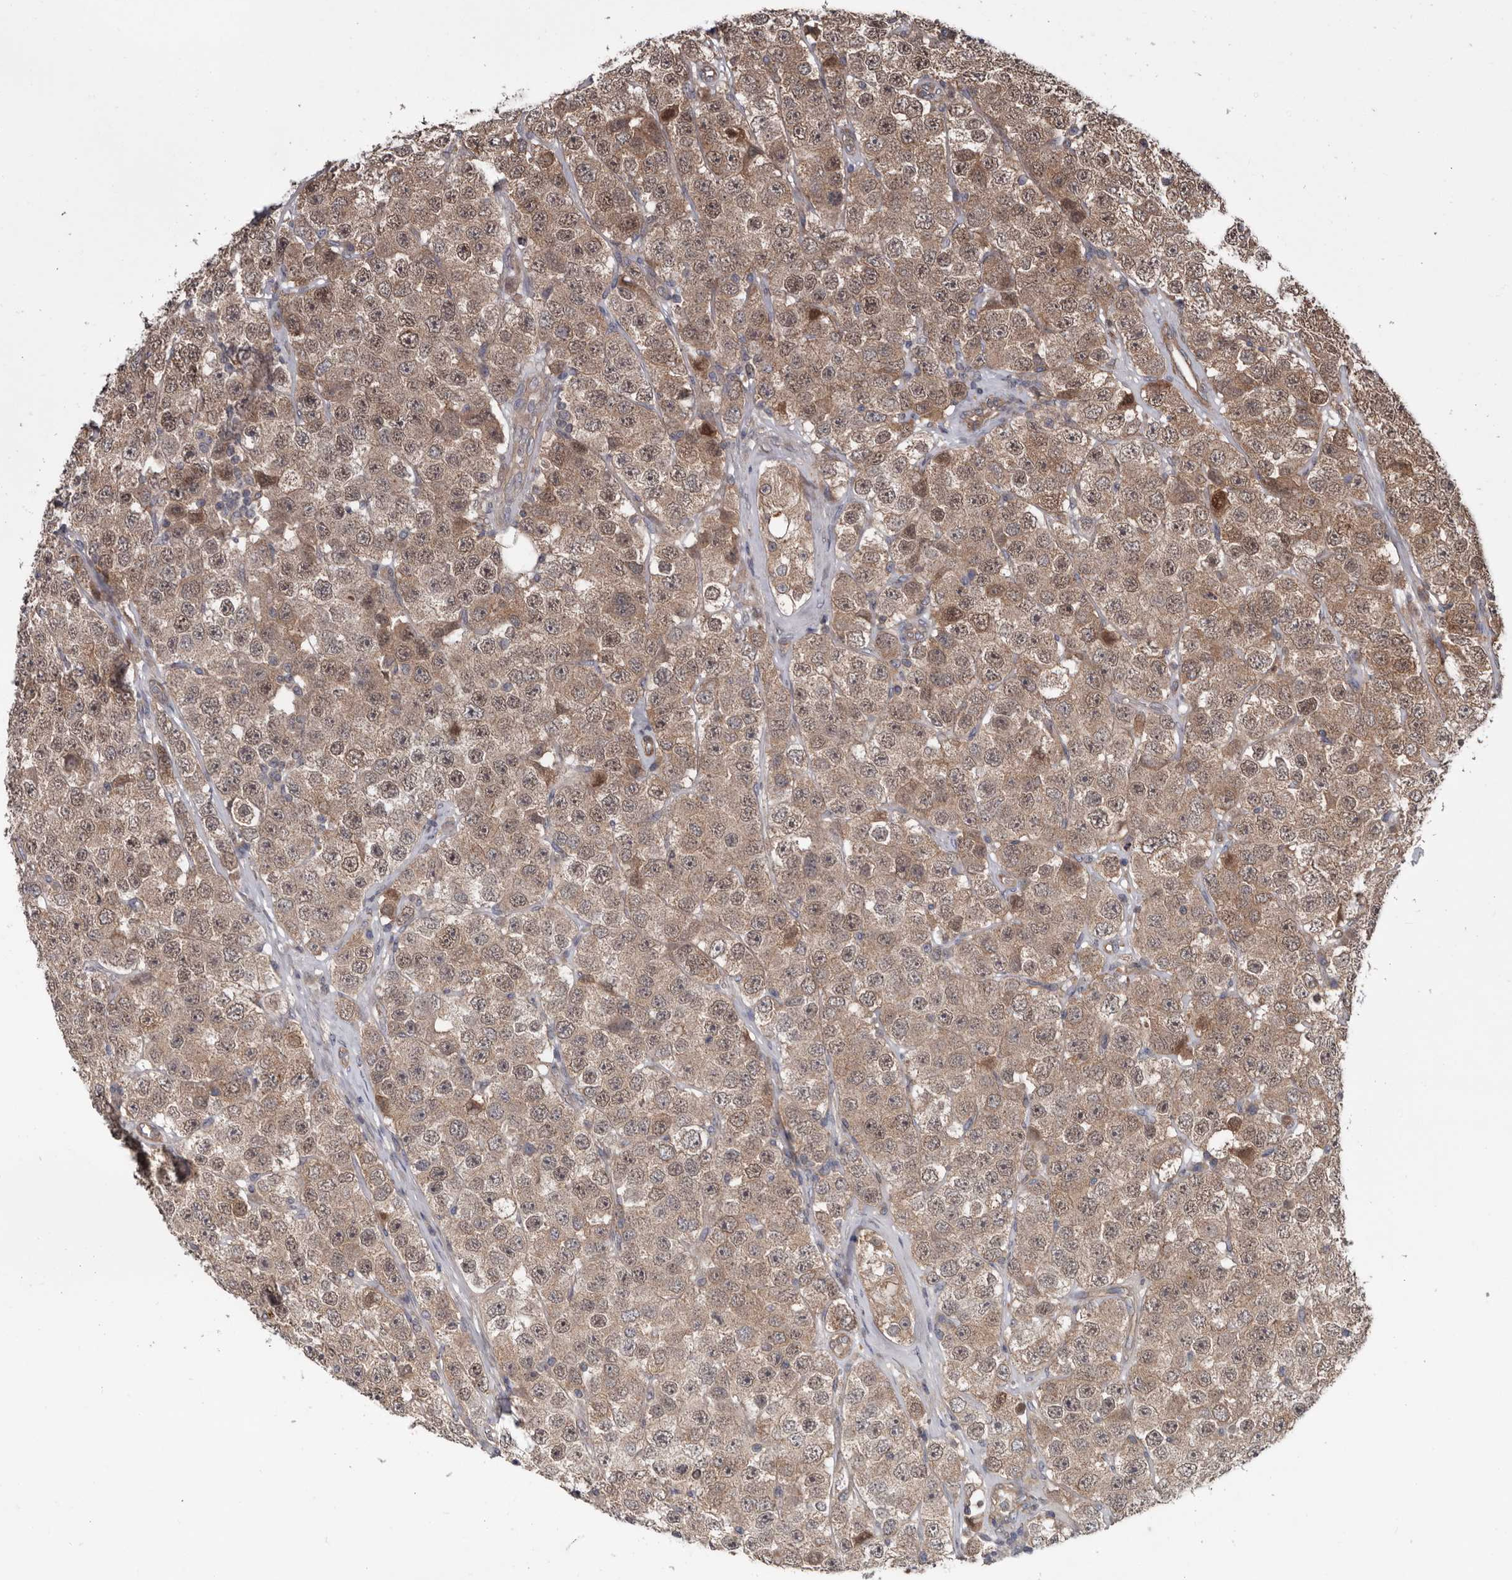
{"staining": {"intensity": "moderate", "quantity": ">75%", "location": "cytoplasmic/membranous,nuclear"}, "tissue": "testis cancer", "cell_type": "Tumor cells", "image_type": "cancer", "snomed": [{"axis": "morphology", "description": "Seminoma, NOS"}, {"axis": "topography", "description": "Testis"}], "caption": "Testis cancer tissue shows moderate cytoplasmic/membranous and nuclear staining in approximately >75% of tumor cells, visualized by immunohistochemistry. (brown staining indicates protein expression, while blue staining denotes nuclei).", "gene": "DNAJB4", "patient": {"sex": "male", "age": 28}}